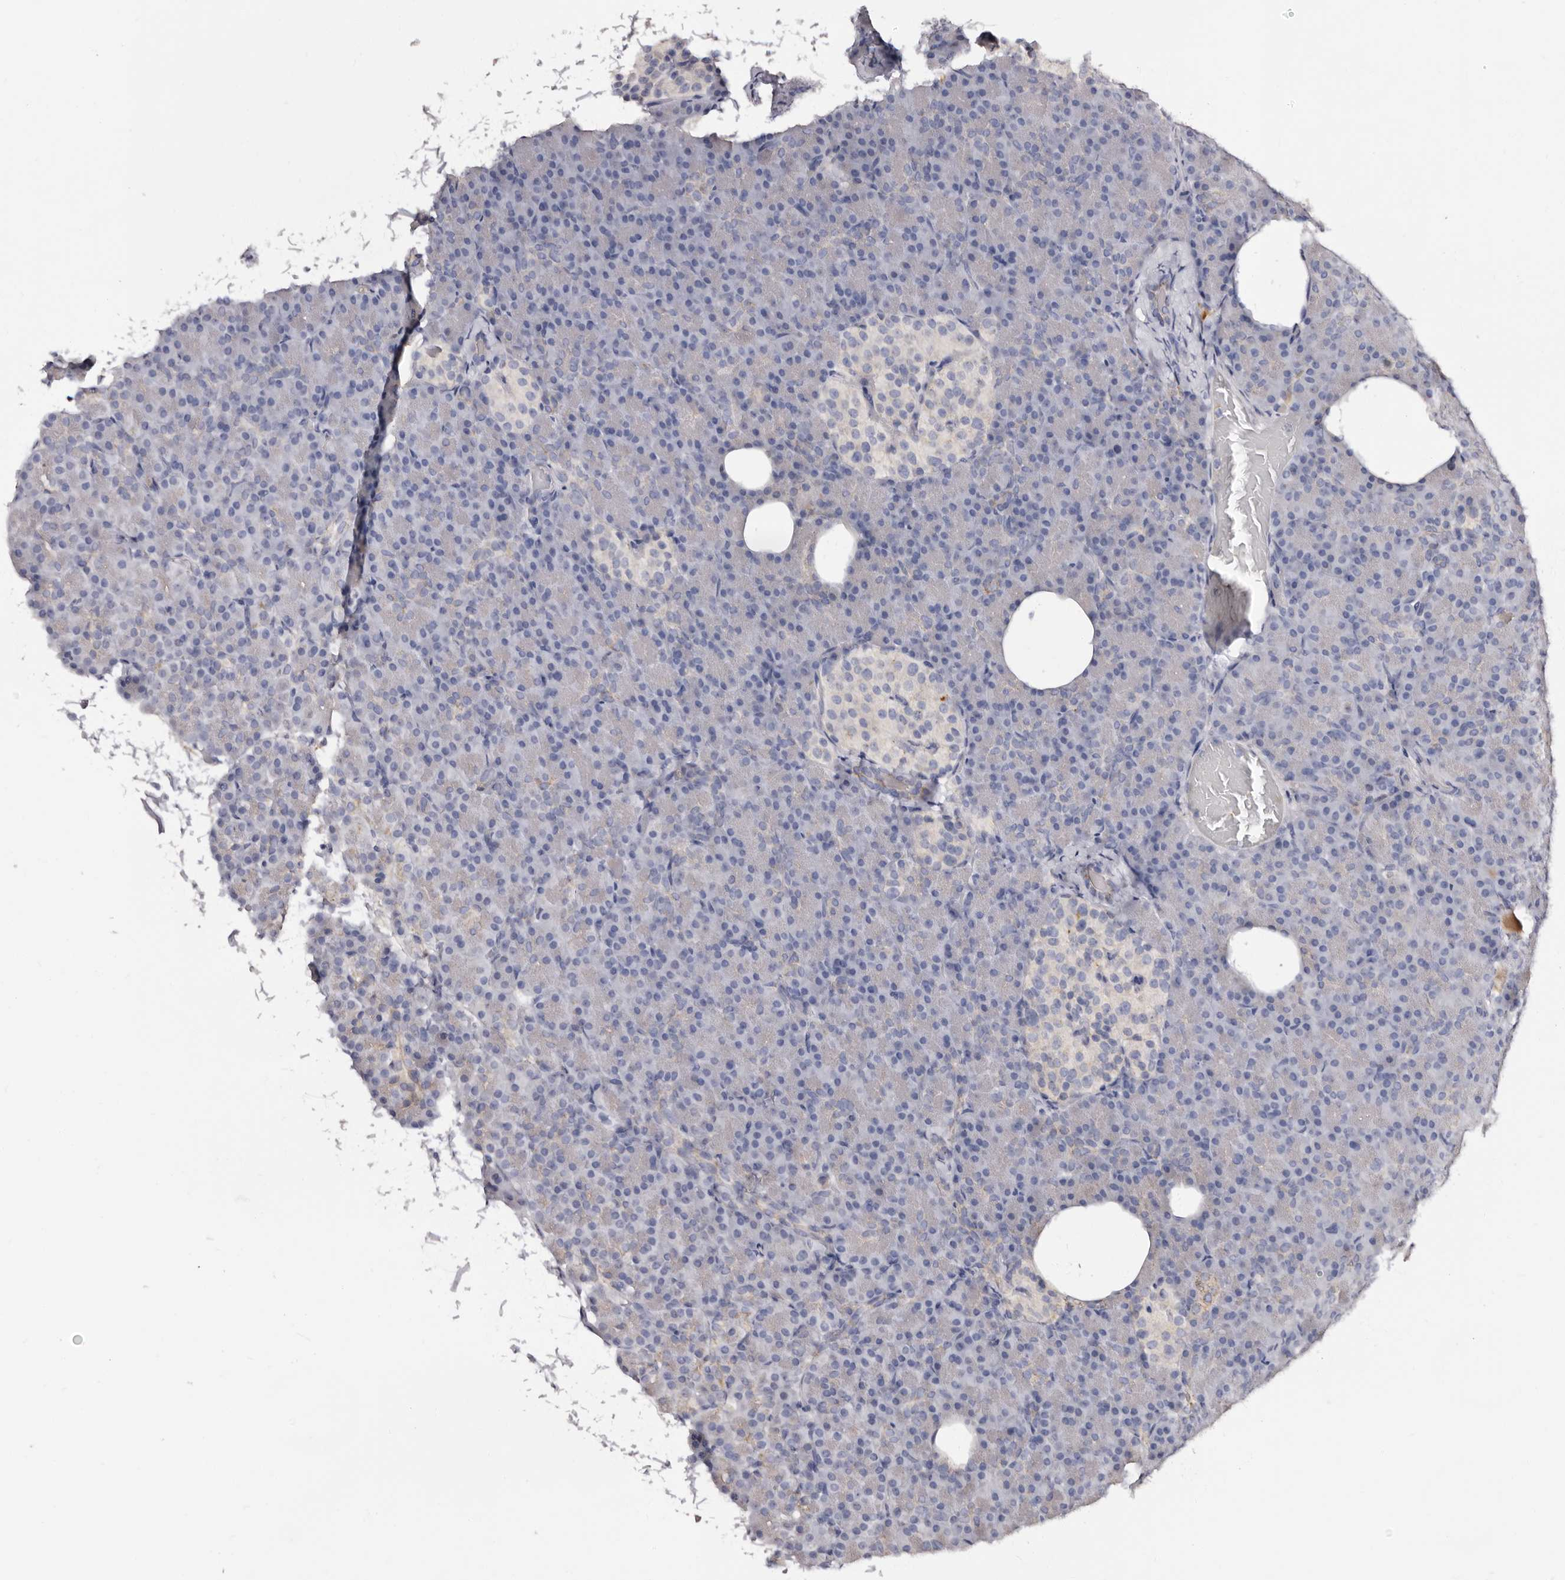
{"staining": {"intensity": "weak", "quantity": "<25%", "location": "cytoplasmic/membranous"}, "tissue": "pancreas", "cell_type": "Exocrine glandular cells", "image_type": "normal", "snomed": [{"axis": "morphology", "description": "Normal tissue, NOS"}, {"axis": "topography", "description": "Pancreas"}], "caption": "This is an immunohistochemistry histopathology image of benign human pancreas. There is no expression in exocrine glandular cells.", "gene": "PTAFR", "patient": {"sex": "female", "age": 43}}